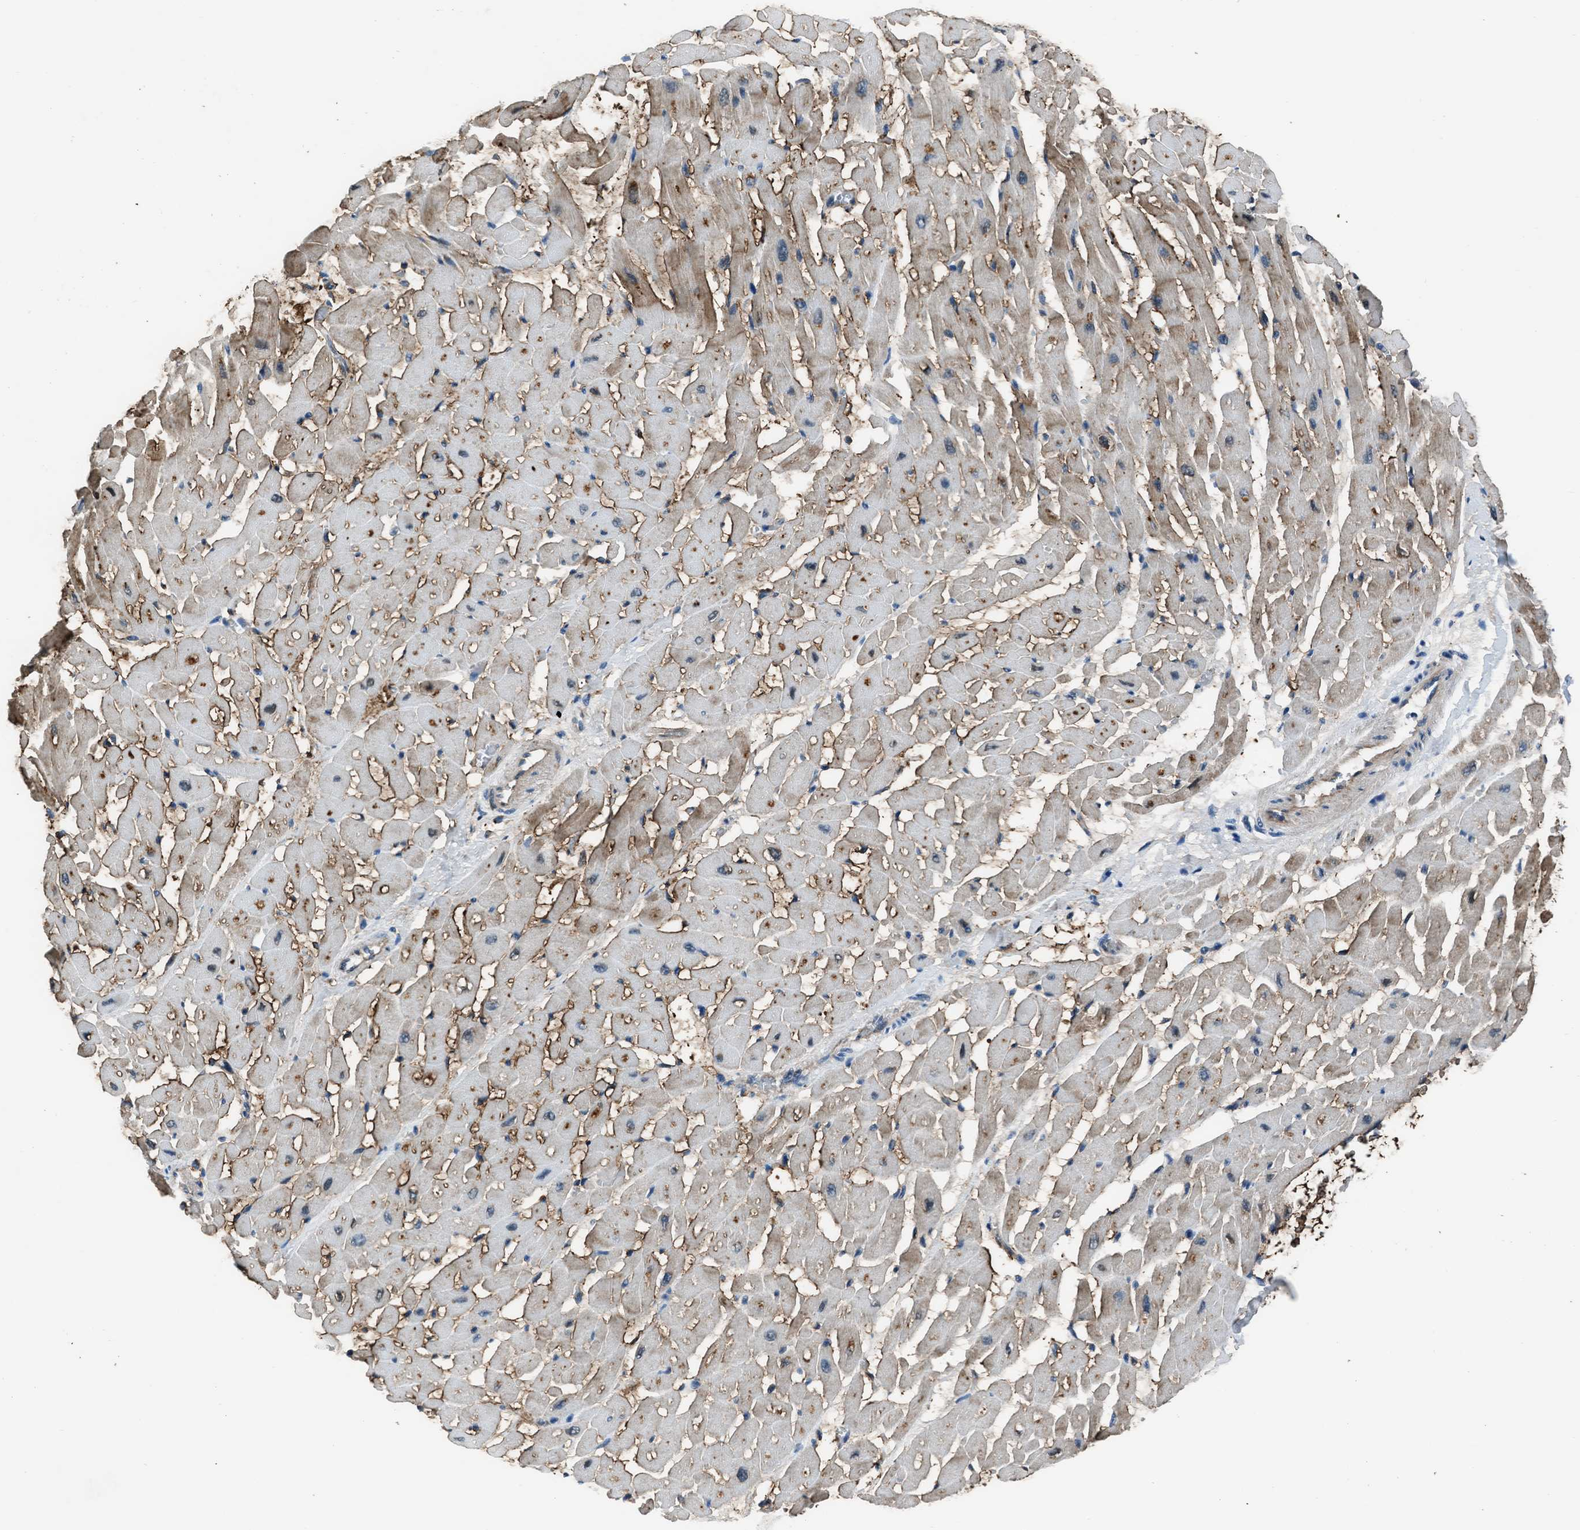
{"staining": {"intensity": "moderate", "quantity": "<25%", "location": "cytoplasmic/membranous"}, "tissue": "heart muscle", "cell_type": "Cardiomyocytes", "image_type": "normal", "snomed": [{"axis": "morphology", "description": "Normal tissue, NOS"}, {"axis": "topography", "description": "Heart"}], "caption": "IHC micrograph of benign heart muscle stained for a protein (brown), which reveals low levels of moderate cytoplasmic/membranous expression in approximately <25% of cardiomyocytes.", "gene": "SLC38A6", "patient": {"sex": "male", "age": 45}}